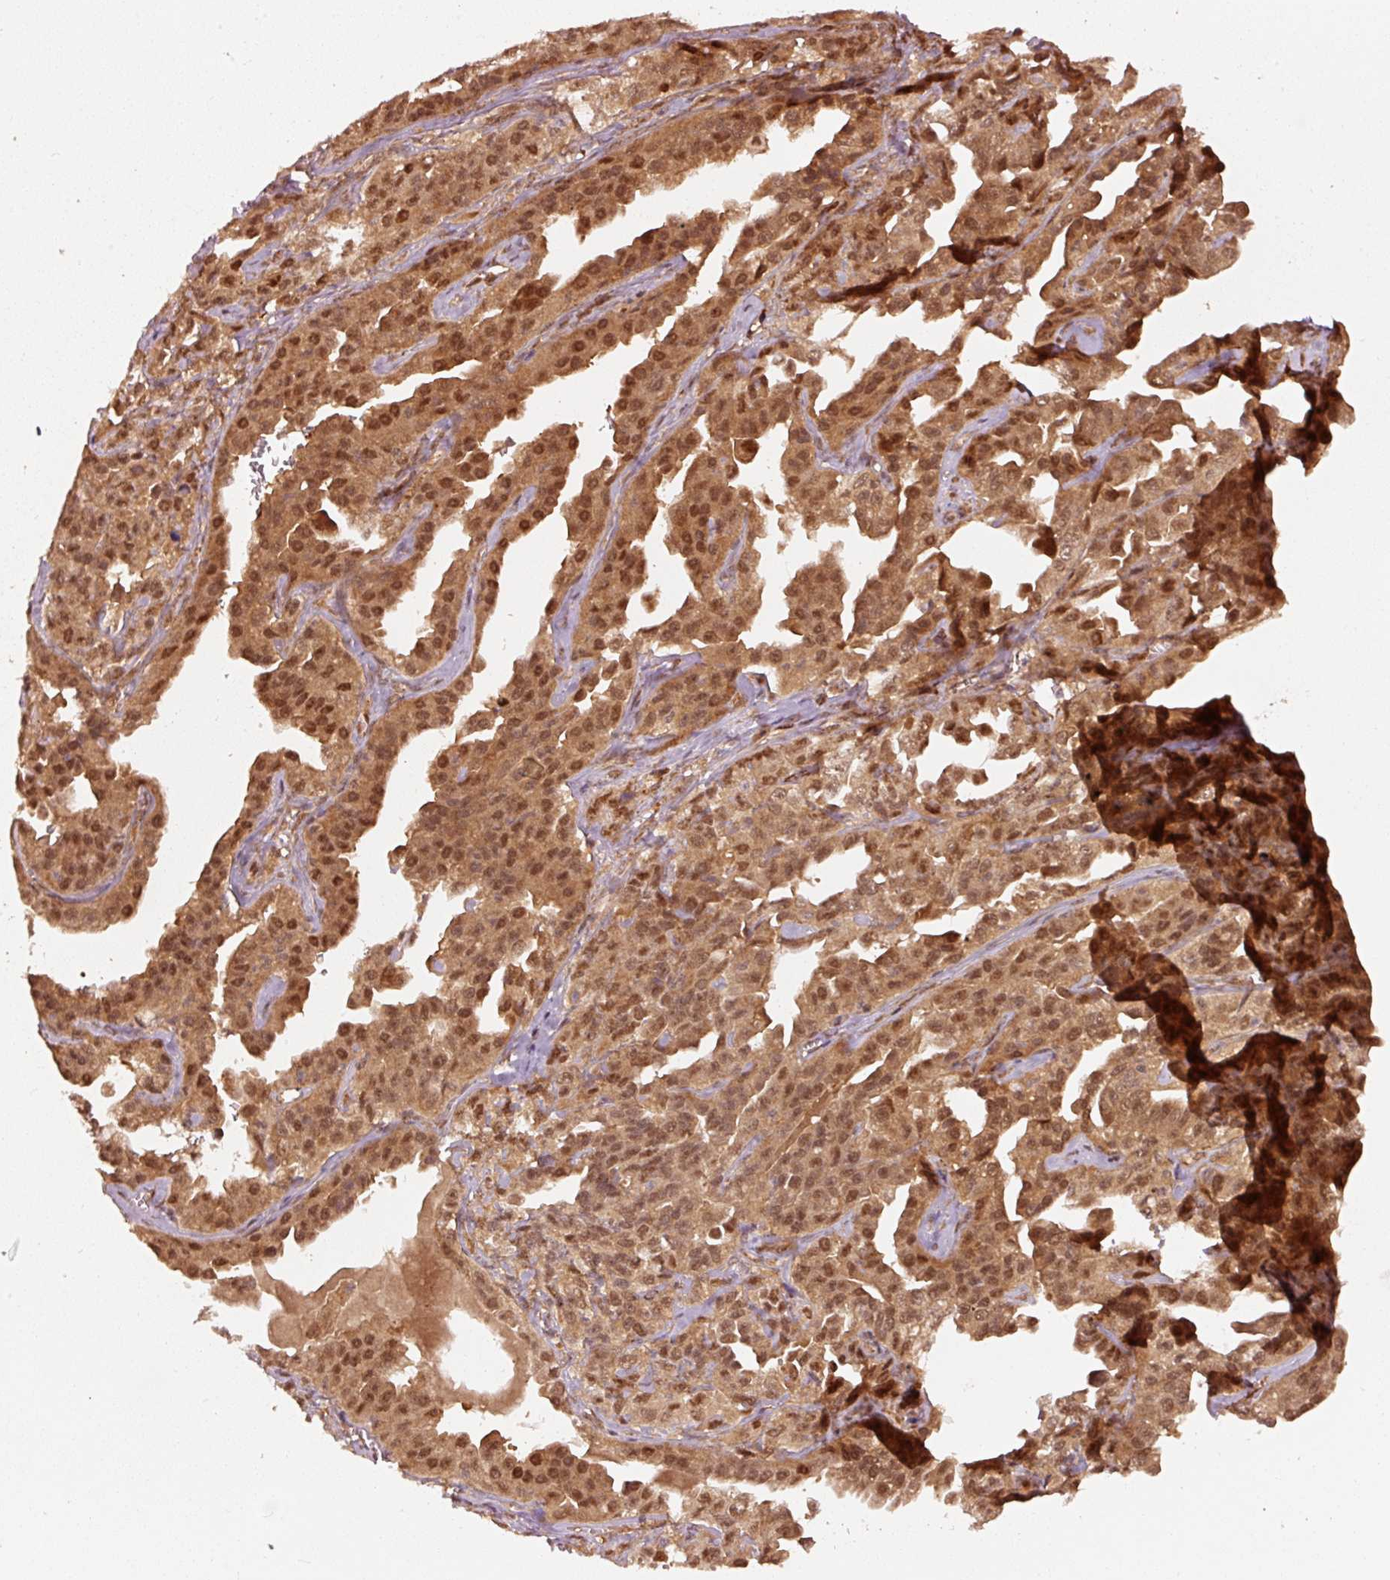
{"staining": {"intensity": "moderate", "quantity": ">75%", "location": "cytoplasmic/membranous,nuclear"}, "tissue": "ovarian cancer", "cell_type": "Tumor cells", "image_type": "cancer", "snomed": [{"axis": "morphology", "description": "Cystadenocarcinoma, serous, NOS"}, {"axis": "topography", "description": "Ovary"}], "caption": "High-magnification brightfield microscopy of ovarian cancer (serous cystadenocarcinoma) stained with DAB (3,3'-diaminobenzidine) (brown) and counterstained with hematoxylin (blue). tumor cells exhibit moderate cytoplasmic/membranous and nuclear expression is seen in approximately>75% of cells.", "gene": "PSMD1", "patient": {"sex": "female", "age": 75}}